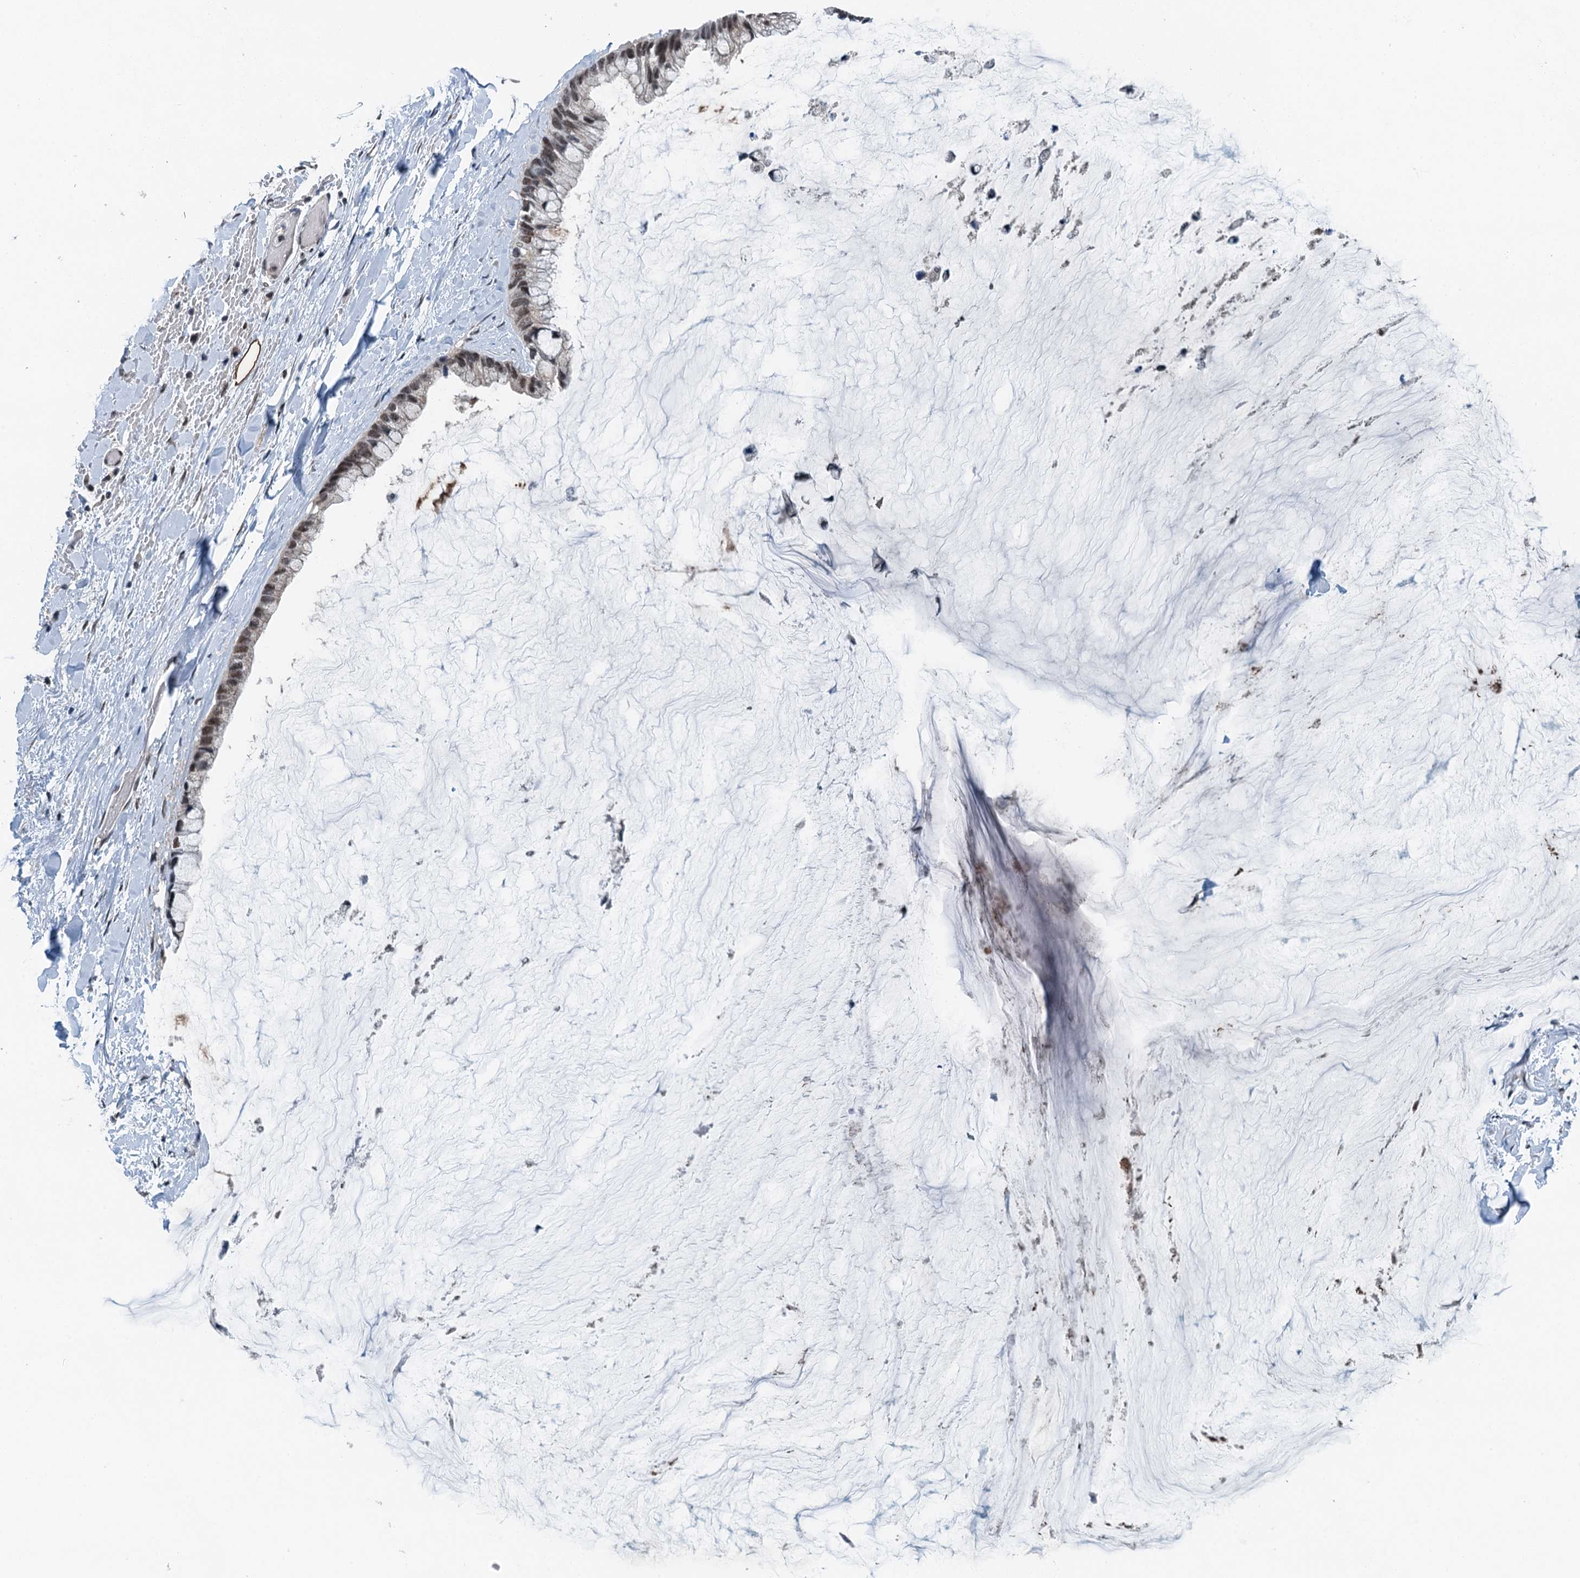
{"staining": {"intensity": "moderate", "quantity": ">75%", "location": "nuclear"}, "tissue": "ovarian cancer", "cell_type": "Tumor cells", "image_type": "cancer", "snomed": [{"axis": "morphology", "description": "Cystadenocarcinoma, mucinous, NOS"}, {"axis": "topography", "description": "Ovary"}], "caption": "A brown stain highlights moderate nuclear expression of a protein in mucinous cystadenocarcinoma (ovarian) tumor cells.", "gene": "MTA3", "patient": {"sex": "female", "age": 39}}